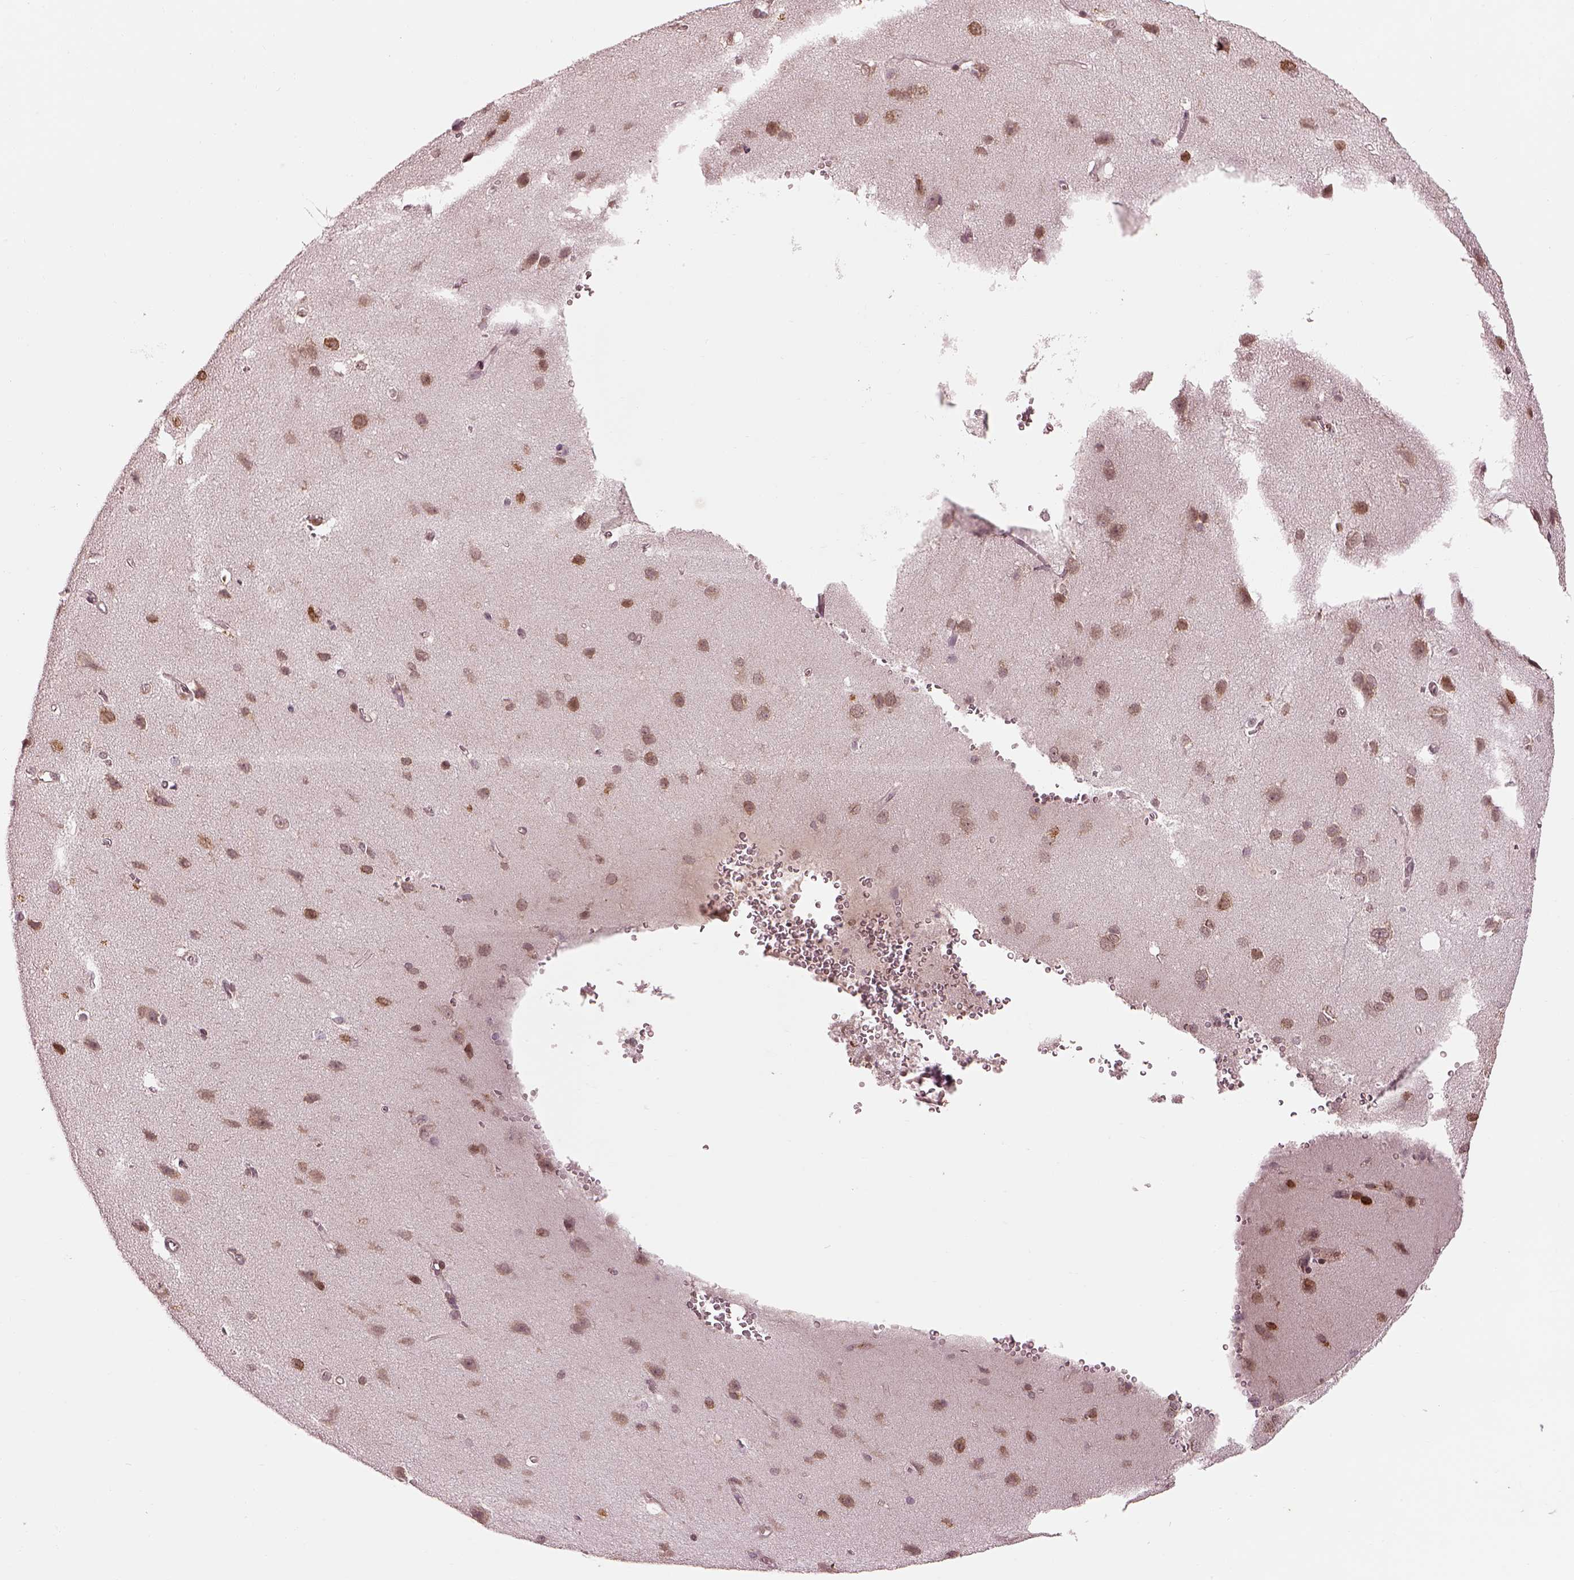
{"staining": {"intensity": "moderate", "quantity": "<25%", "location": "cytoplasmic/membranous"}, "tissue": "cerebral cortex", "cell_type": "Endothelial cells", "image_type": "normal", "snomed": [{"axis": "morphology", "description": "Normal tissue, NOS"}, {"axis": "topography", "description": "Cerebral cortex"}], "caption": "Immunohistochemistry micrograph of normal human cerebral cortex stained for a protein (brown), which displays low levels of moderate cytoplasmic/membranous expression in approximately <25% of endothelial cells.", "gene": "LSM14A", "patient": {"sex": "male", "age": 37}}